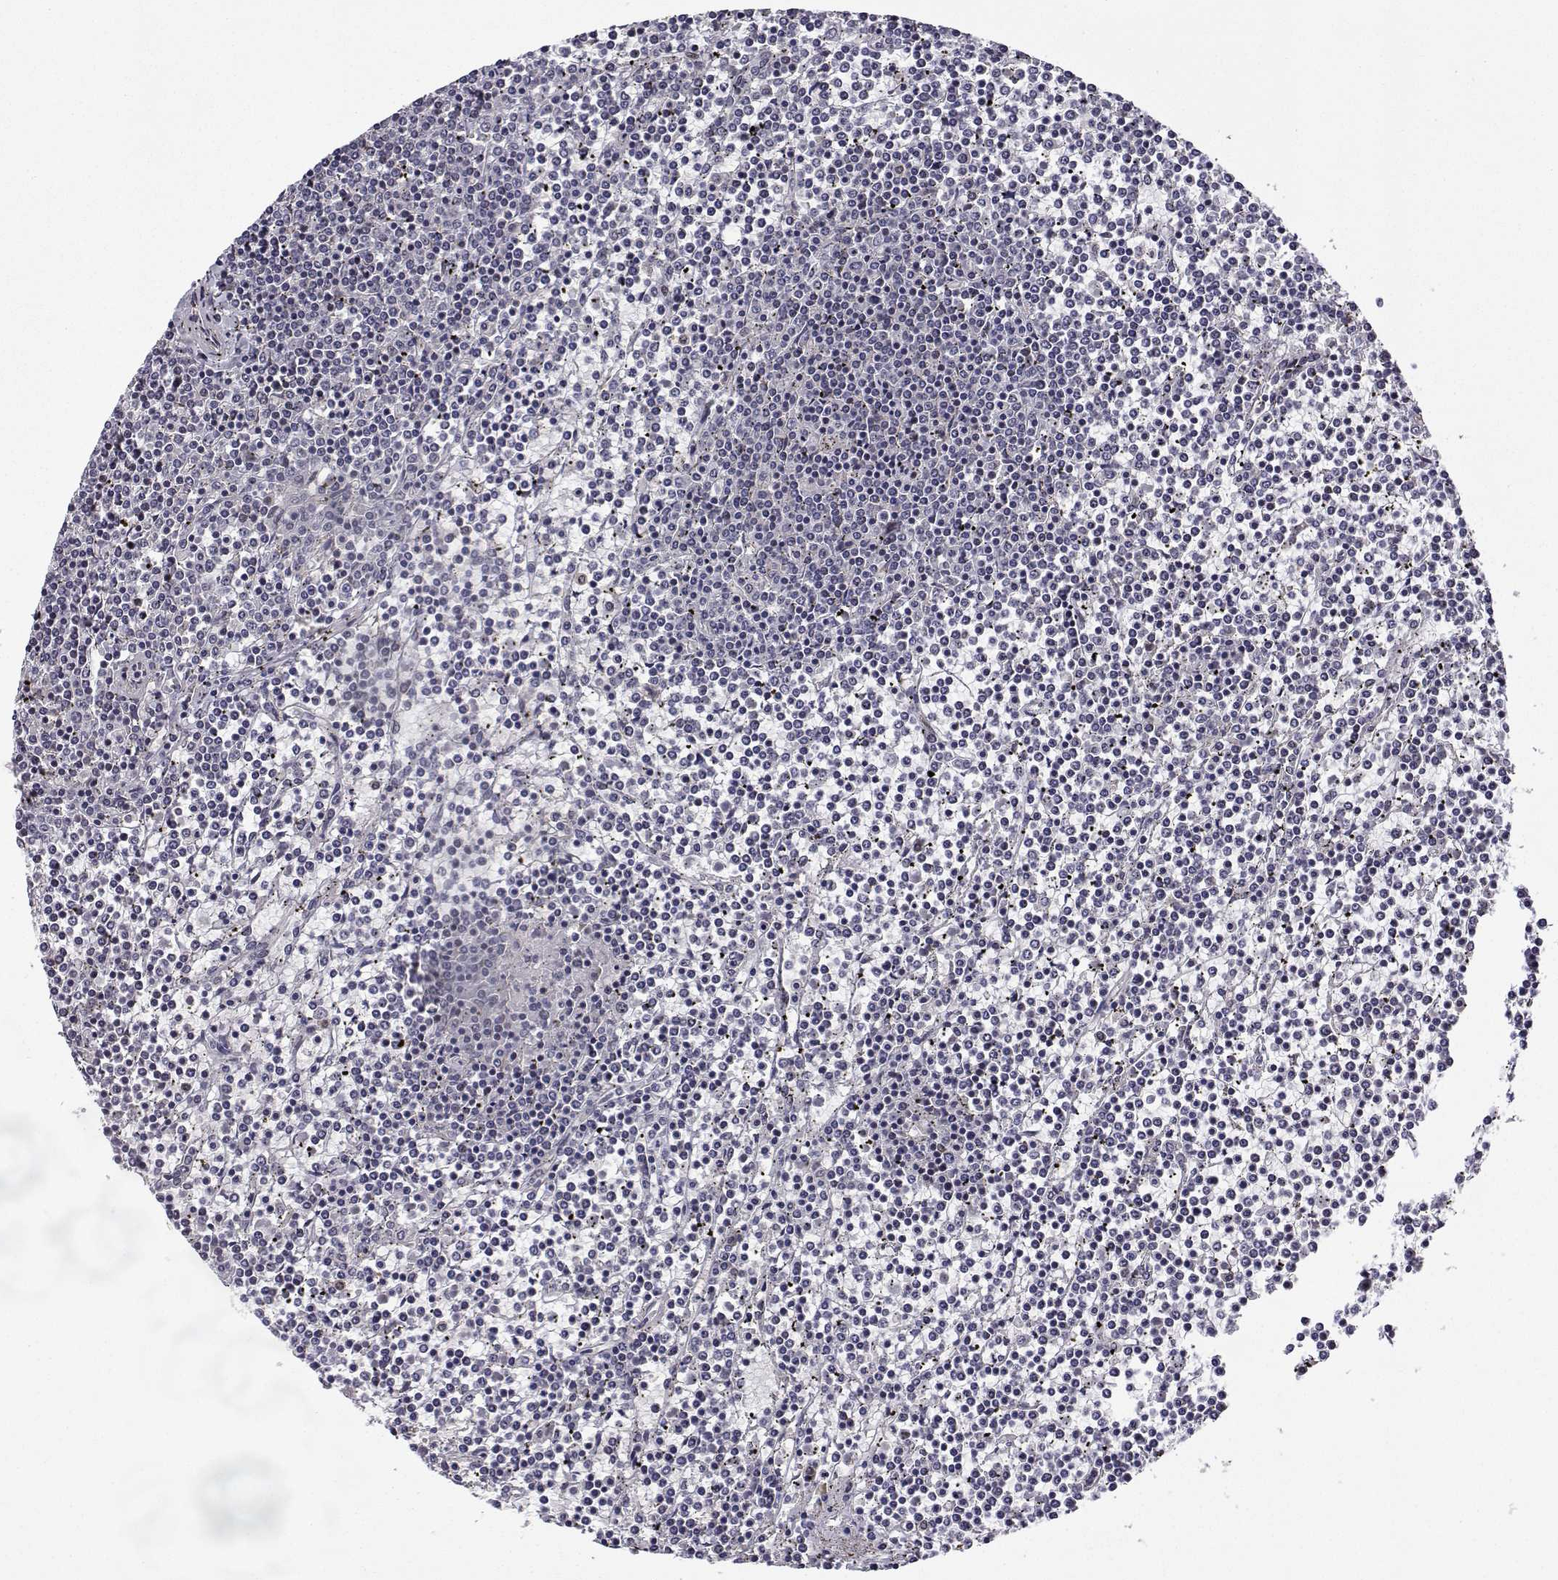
{"staining": {"intensity": "negative", "quantity": "none", "location": "none"}, "tissue": "lymphoma", "cell_type": "Tumor cells", "image_type": "cancer", "snomed": [{"axis": "morphology", "description": "Malignant lymphoma, non-Hodgkin's type, Low grade"}, {"axis": "topography", "description": "Spleen"}], "caption": "Immunohistochemistry image of human low-grade malignant lymphoma, non-Hodgkin's type stained for a protein (brown), which demonstrates no positivity in tumor cells.", "gene": "PHGDH", "patient": {"sex": "female", "age": 19}}